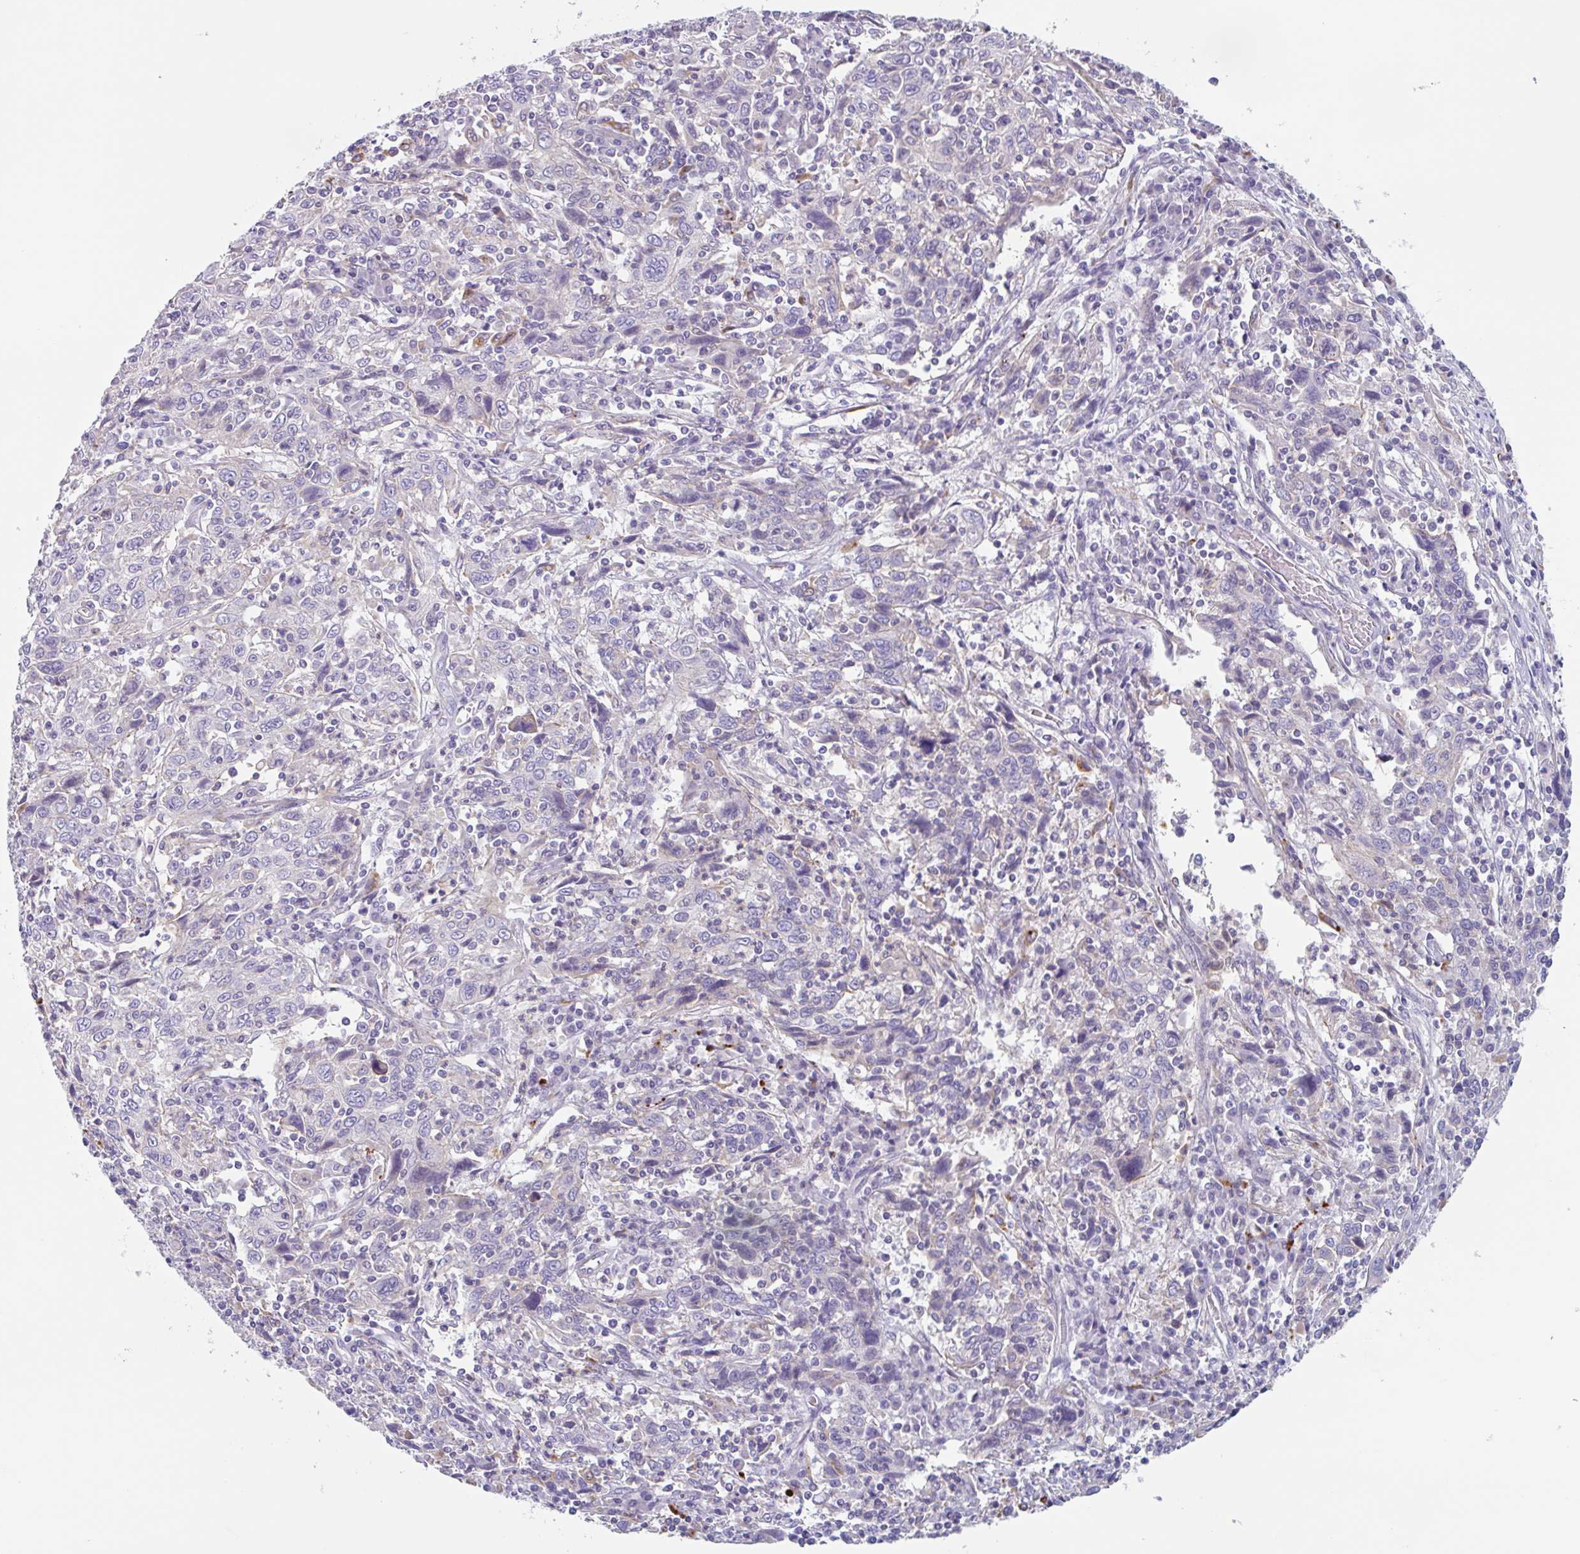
{"staining": {"intensity": "negative", "quantity": "none", "location": "none"}, "tissue": "cervical cancer", "cell_type": "Tumor cells", "image_type": "cancer", "snomed": [{"axis": "morphology", "description": "Squamous cell carcinoma, NOS"}, {"axis": "topography", "description": "Cervix"}], "caption": "IHC histopathology image of cervical squamous cell carcinoma stained for a protein (brown), which displays no positivity in tumor cells.", "gene": "LENG9", "patient": {"sex": "female", "age": 46}}